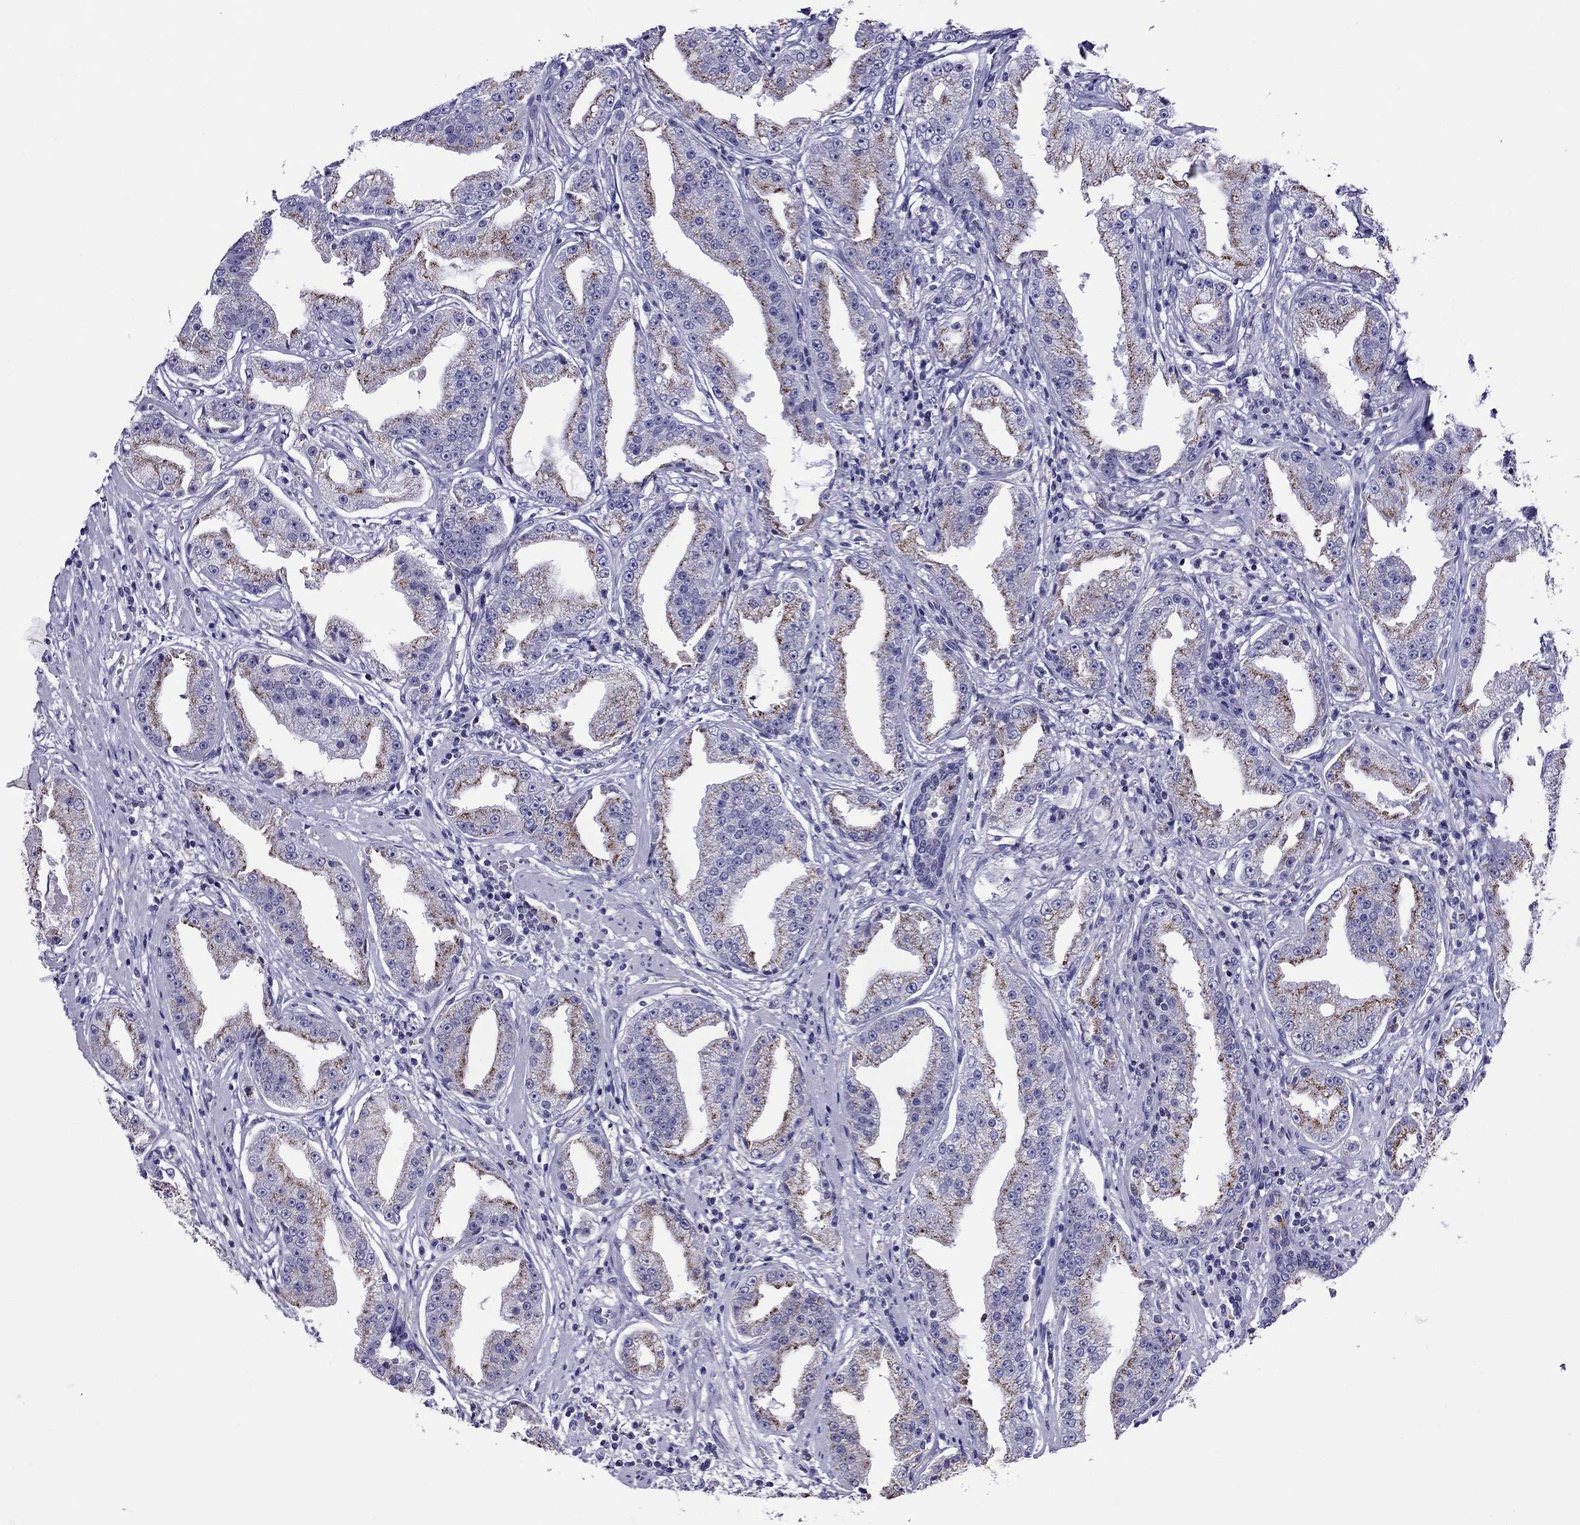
{"staining": {"intensity": "weak", "quantity": "25%-75%", "location": "cytoplasmic/membranous"}, "tissue": "prostate cancer", "cell_type": "Tumor cells", "image_type": "cancer", "snomed": [{"axis": "morphology", "description": "Adenocarcinoma, Low grade"}, {"axis": "topography", "description": "Prostate"}], "caption": "Tumor cells display low levels of weak cytoplasmic/membranous positivity in approximately 25%-75% of cells in human prostate cancer.", "gene": "SCG2", "patient": {"sex": "male", "age": 62}}